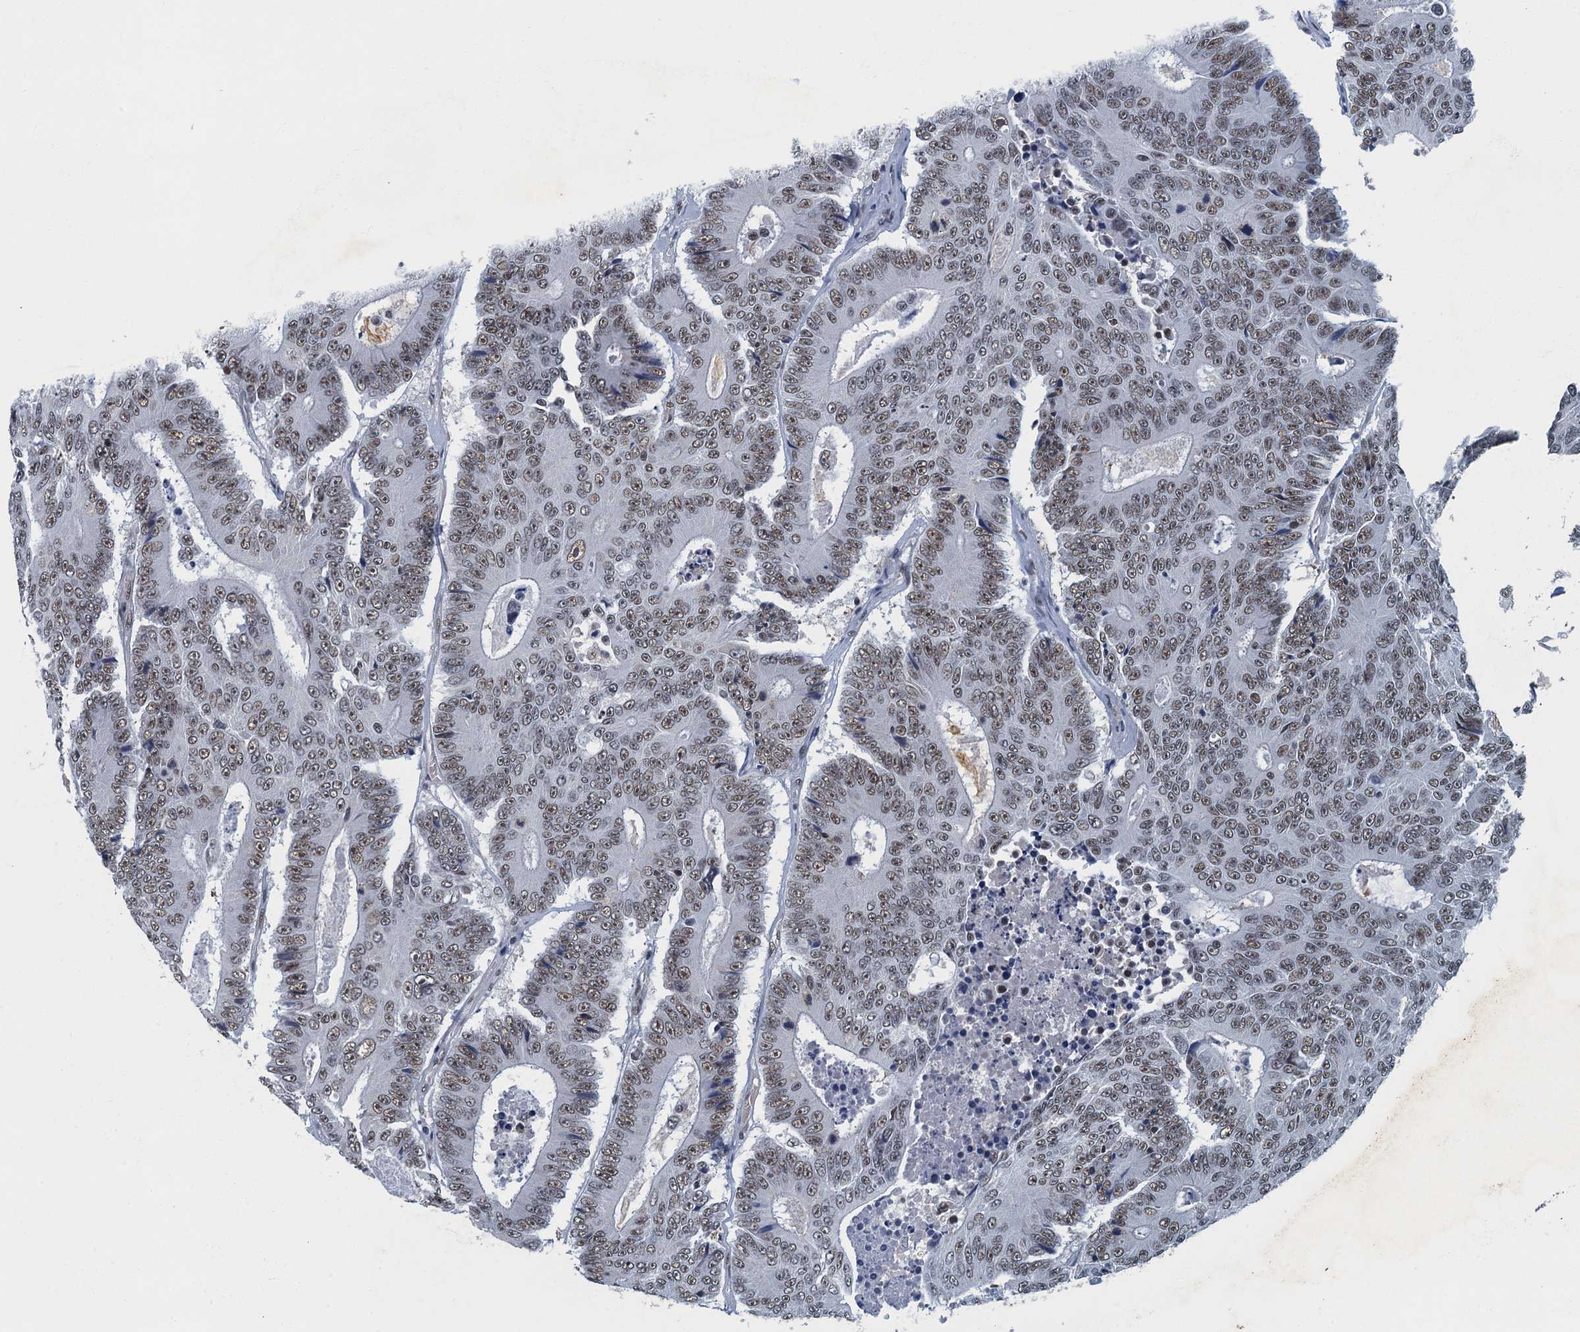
{"staining": {"intensity": "weak", "quantity": ">75%", "location": "nuclear"}, "tissue": "colorectal cancer", "cell_type": "Tumor cells", "image_type": "cancer", "snomed": [{"axis": "morphology", "description": "Adenocarcinoma, NOS"}, {"axis": "topography", "description": "Colon"}], "caption": "Weak nuclear positivity is identified in approximately >75% of tumor cells in colorectal cancer. (brown staining indicates protein expression, while blue staining denotes nuclei).", "gene": "GADL1", "patient": {"sex": "male", "age": 83}}